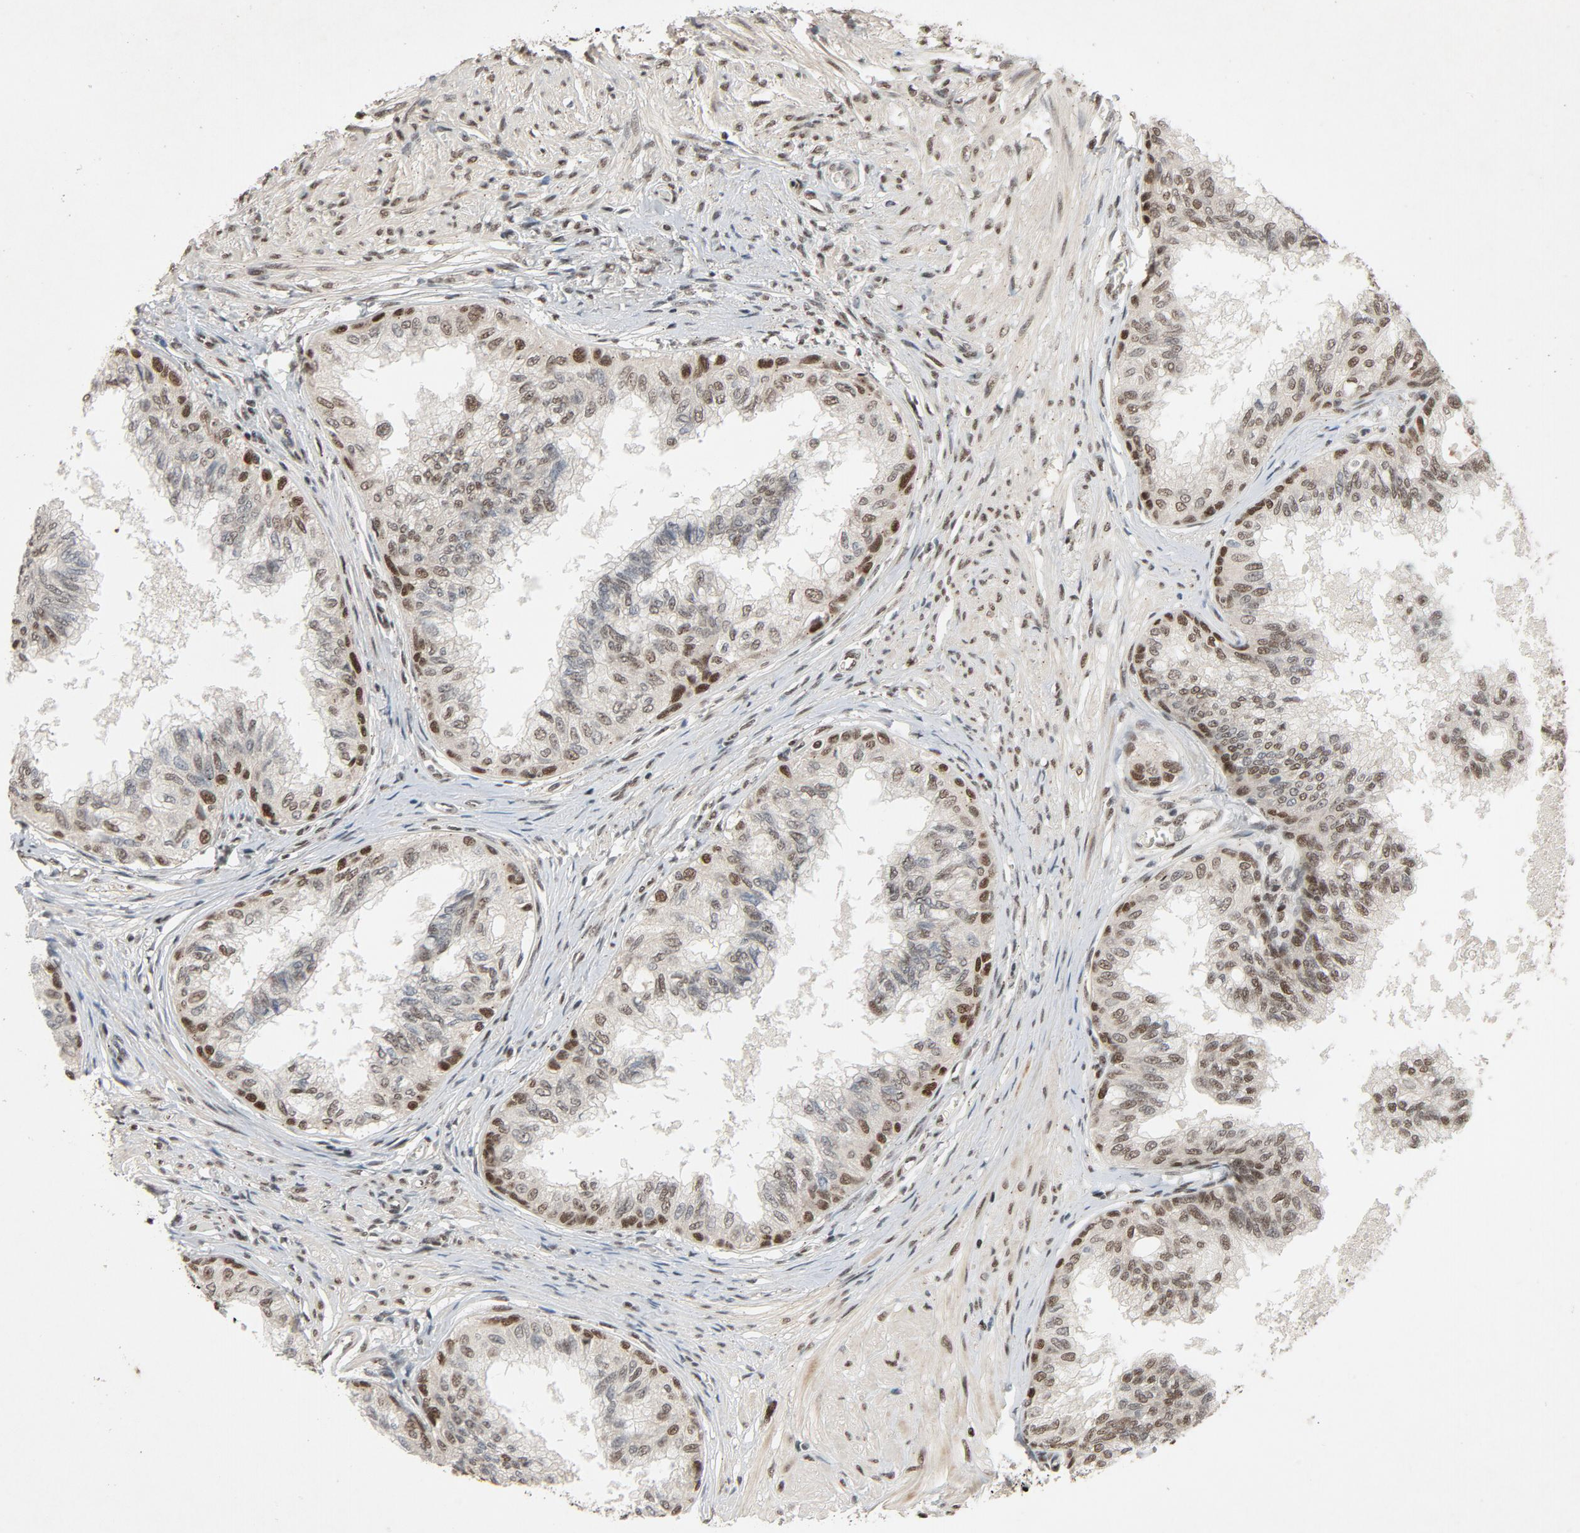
{"staining": {"intensity": "moderate", "quantity": ">75%", "location": "nuclear"}, "tissue": "prostate", "cell_type": "Glandular cells", "image_type": "normal", "snomed": [{"axis": "morphology", "description": "Normal tissue, NOS"}, {"axis": "topography", "description": "Prostate"}, {"axis": "topography", "description": "Seminal veicle"}], "caption": "Protein analysis of unremarkable prostate reveals moderate nuclear positivity in approximately >75% of glandular cells. Nuclei are stained in blue.", "gene": "SMARCD1", "patient": {"sex": "male", "age": 60}}